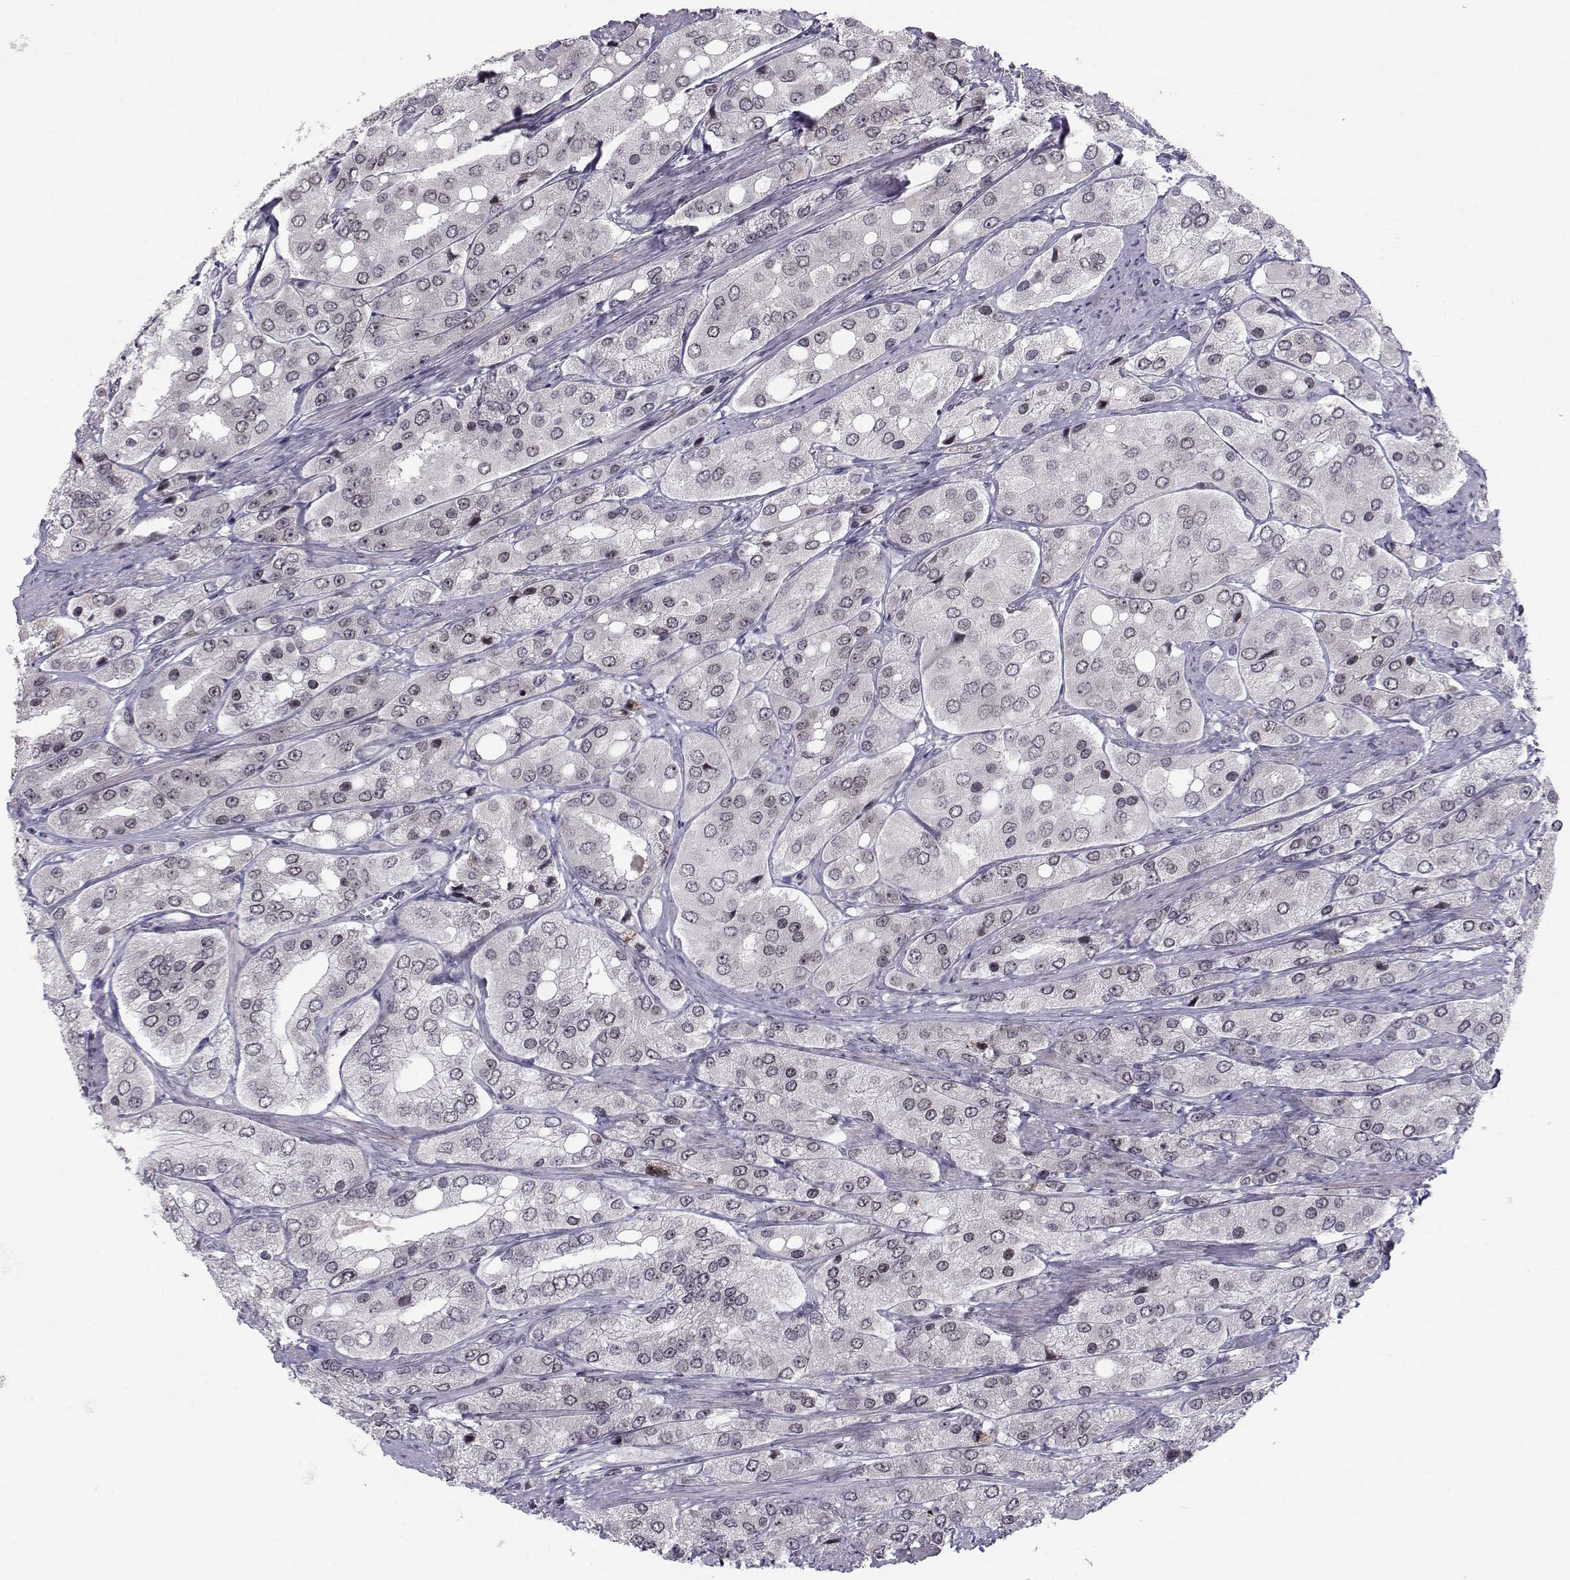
{"staining": {"intensity": "negative", "quantity": "none", "location": "none"}, "tissue": "prostate cancer", "cell_type": "Tumor cells", "image_type": "cancer", "snomed": [{"axis": "morphology", "description": "Adenocarcinoma, Low grade"}, {"axis": "topography", "description": "Prostate"}], "caption": "Histopathology image shows no significant protein positivity in tumor cells of adenocarcinoma (low-grade) (prostate).", "gene": "MARCHF4", "patient": {"sex": "male", "age": 69}}